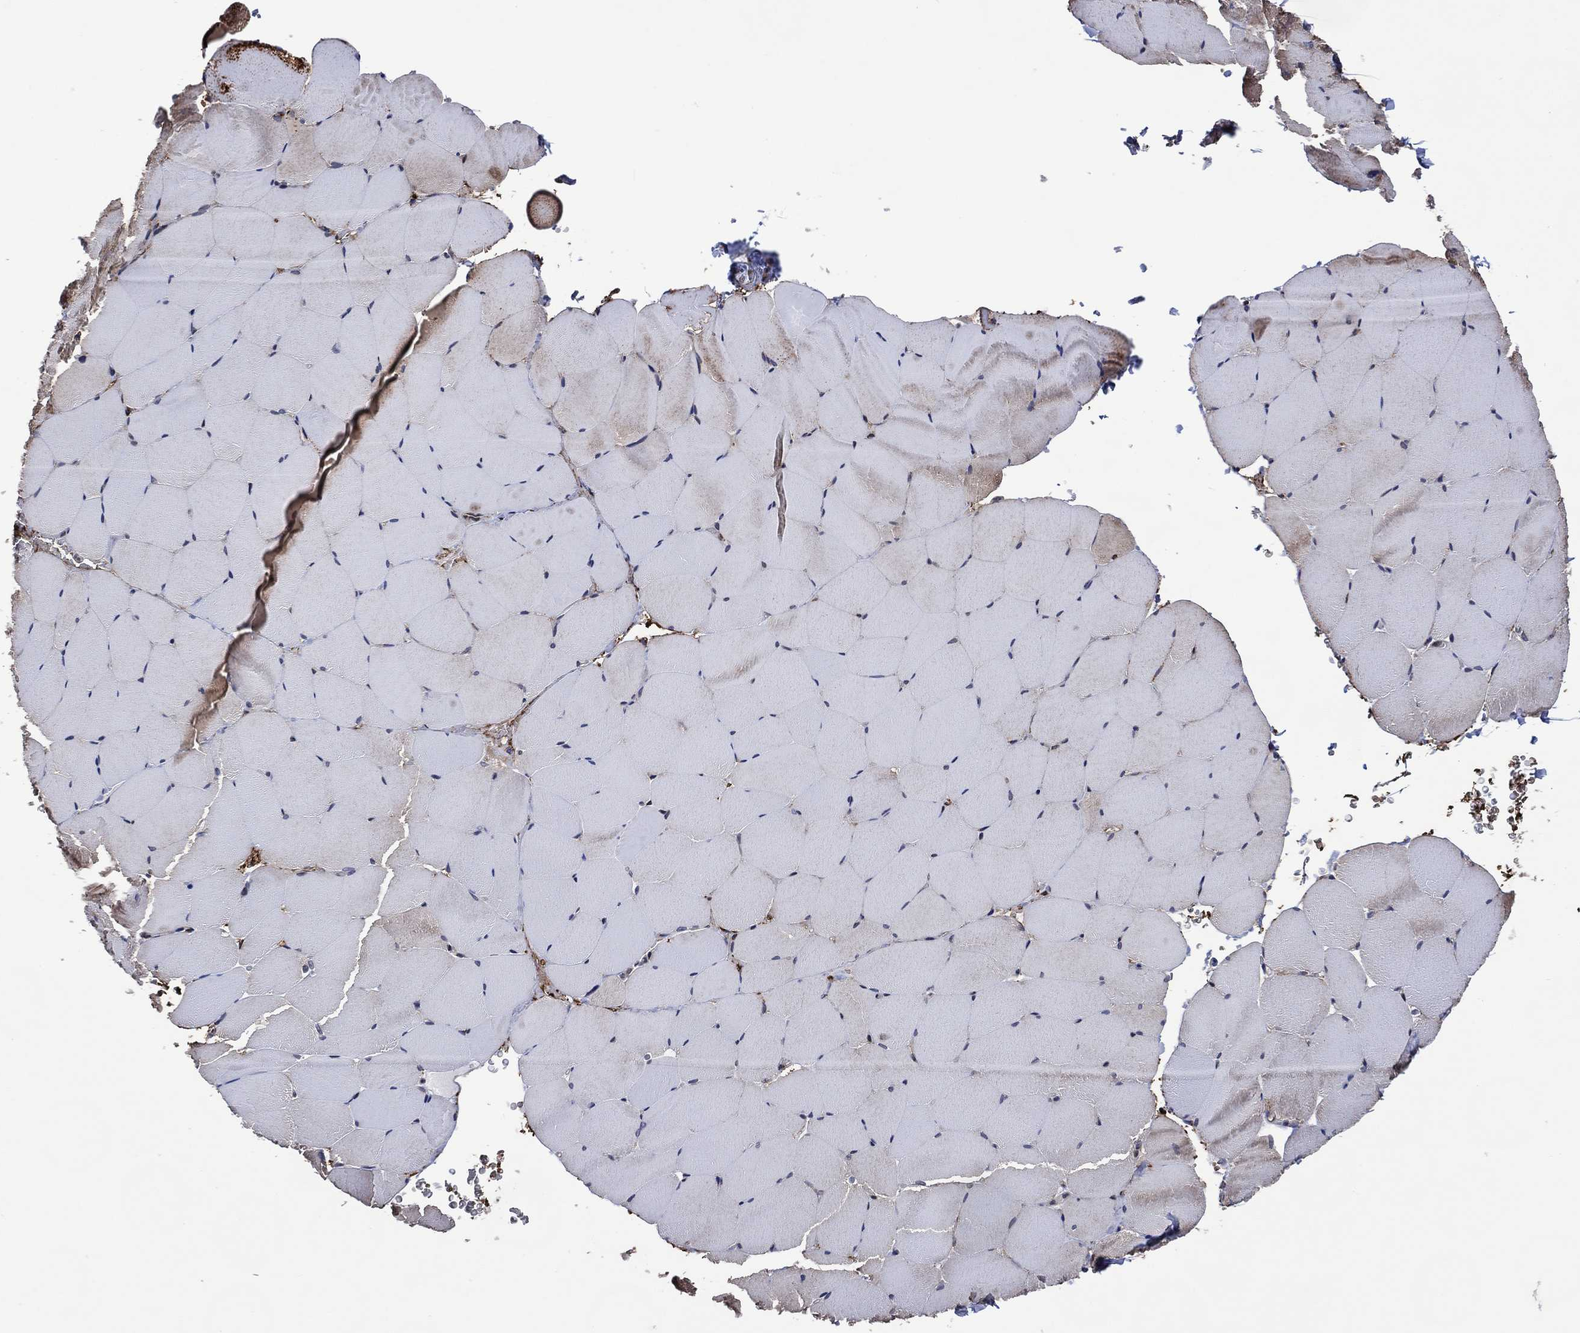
{"staining": {"intensity": "weak", "quantity": "25%-75%", "location": "cytoplasmic/membranous"}, "tissue": "skeletal muscle", "cell_type": "Myocytes", "image_type": "normal", "snomed": [{"axis": "morphology", "description": "Normal tissue, NOS"}, {"axis": "topography", "description": "Skeletal muscle"}], "caption": "High-magnification brightfield microscopy of benign skeletal muscle stained with DAB (3,3'-diaminobenzidine) (brown) and counterstained with hematoxylin (blue). myocytes exhibit weak cytoplasmic/membranous positivity is identified in approximately25%-75% of cells.", "gene": "HTD2", "patient": {"sex": "female", "age": 37}}